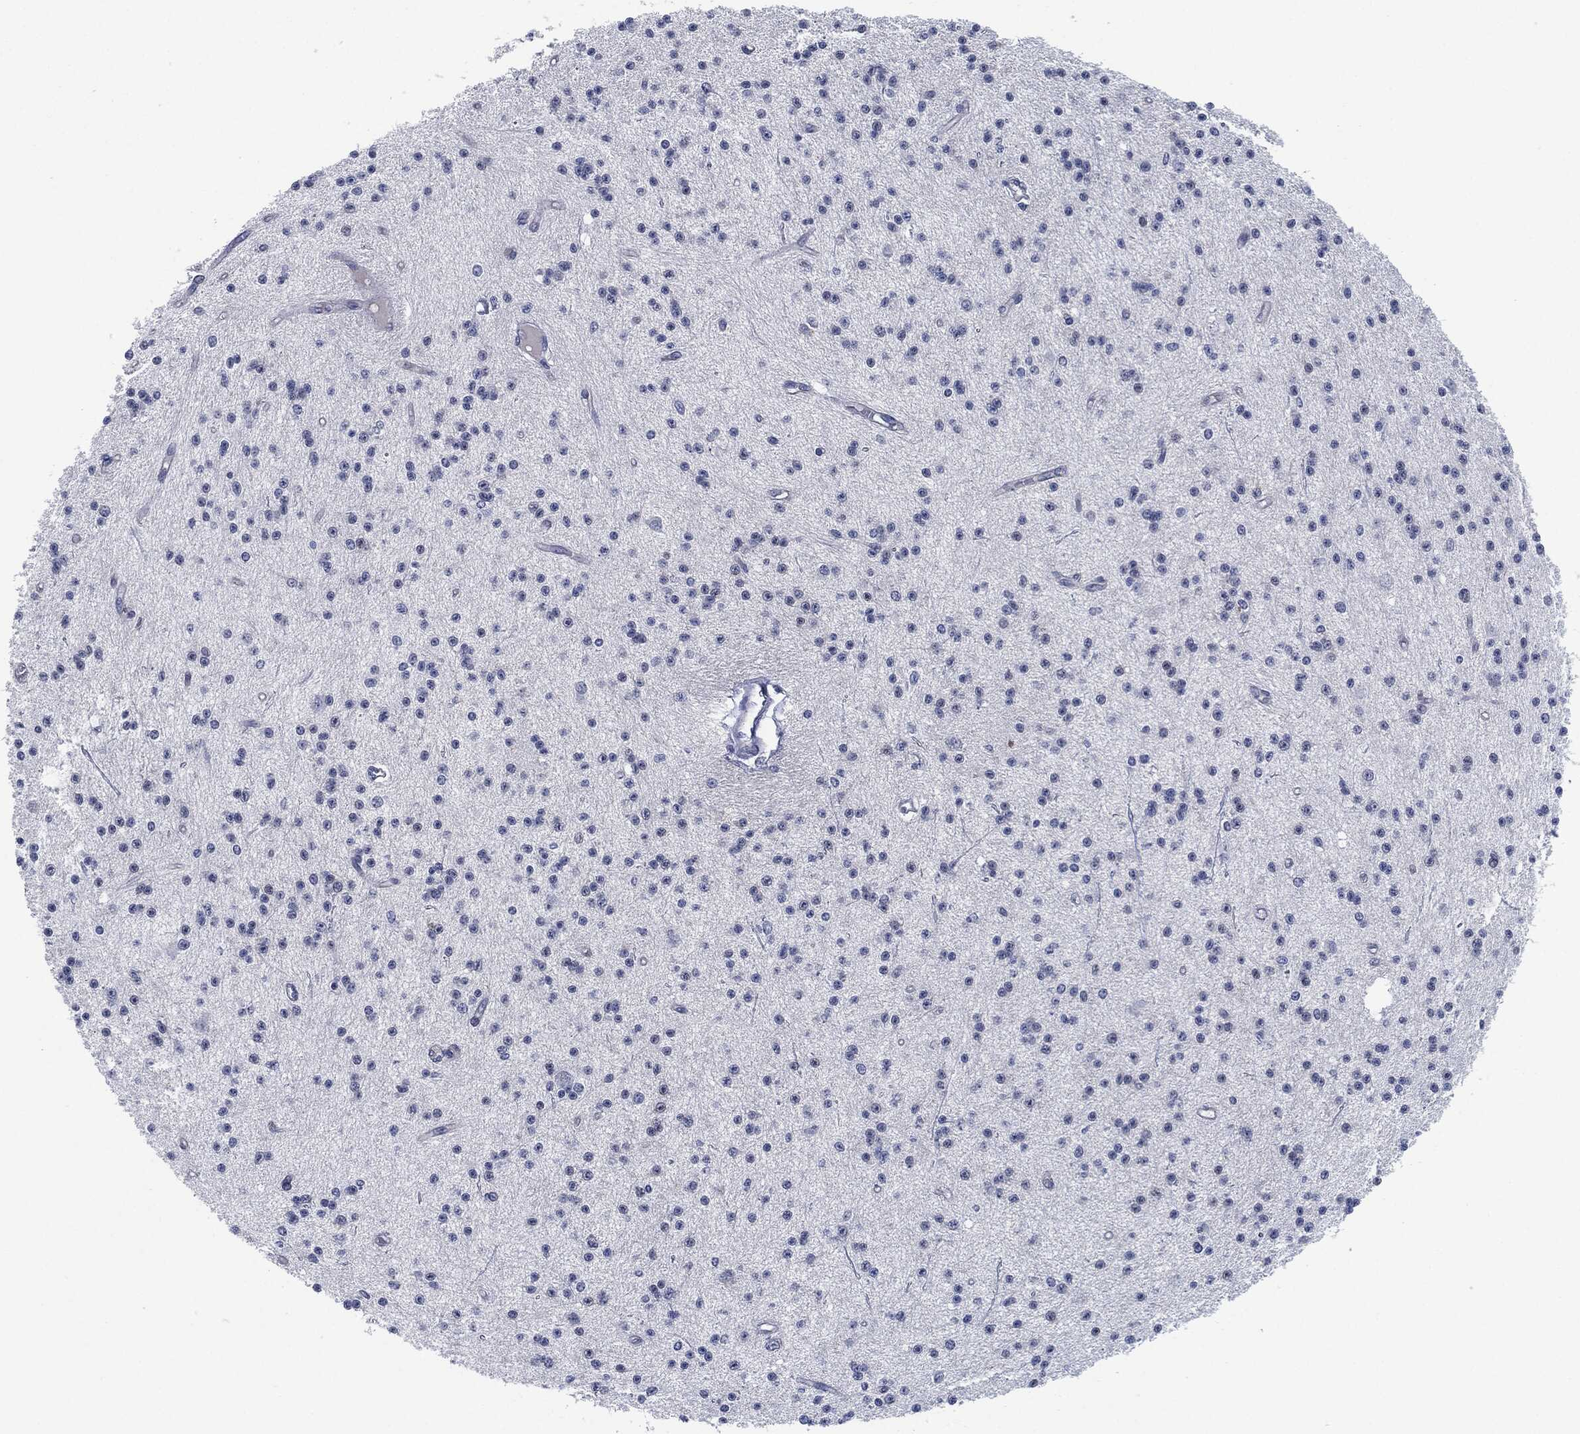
{"staining": {"intensity": "negative", "quantity": "none", "location": "none"}, "tissue": "glioma", "cell_type": "Tumor cells", "image_type": "cancer", "snomed": [{"axis": "morphology", "description": "Glioma, malignant, Low grade"}, {"axis": "topography", "description": "Brain"}], "caption": "The image exhibits no staining of tumor cells in glioma. (Stains: DAB (3,3'-diaminobenzidine) immunohistochemistry (IHC) with hematoxylin counter stain, Microscopy: brightfield microscopy at high magnification).", "gene": "SHROOM2", "patient": {"sex": "male", "age": 27}}